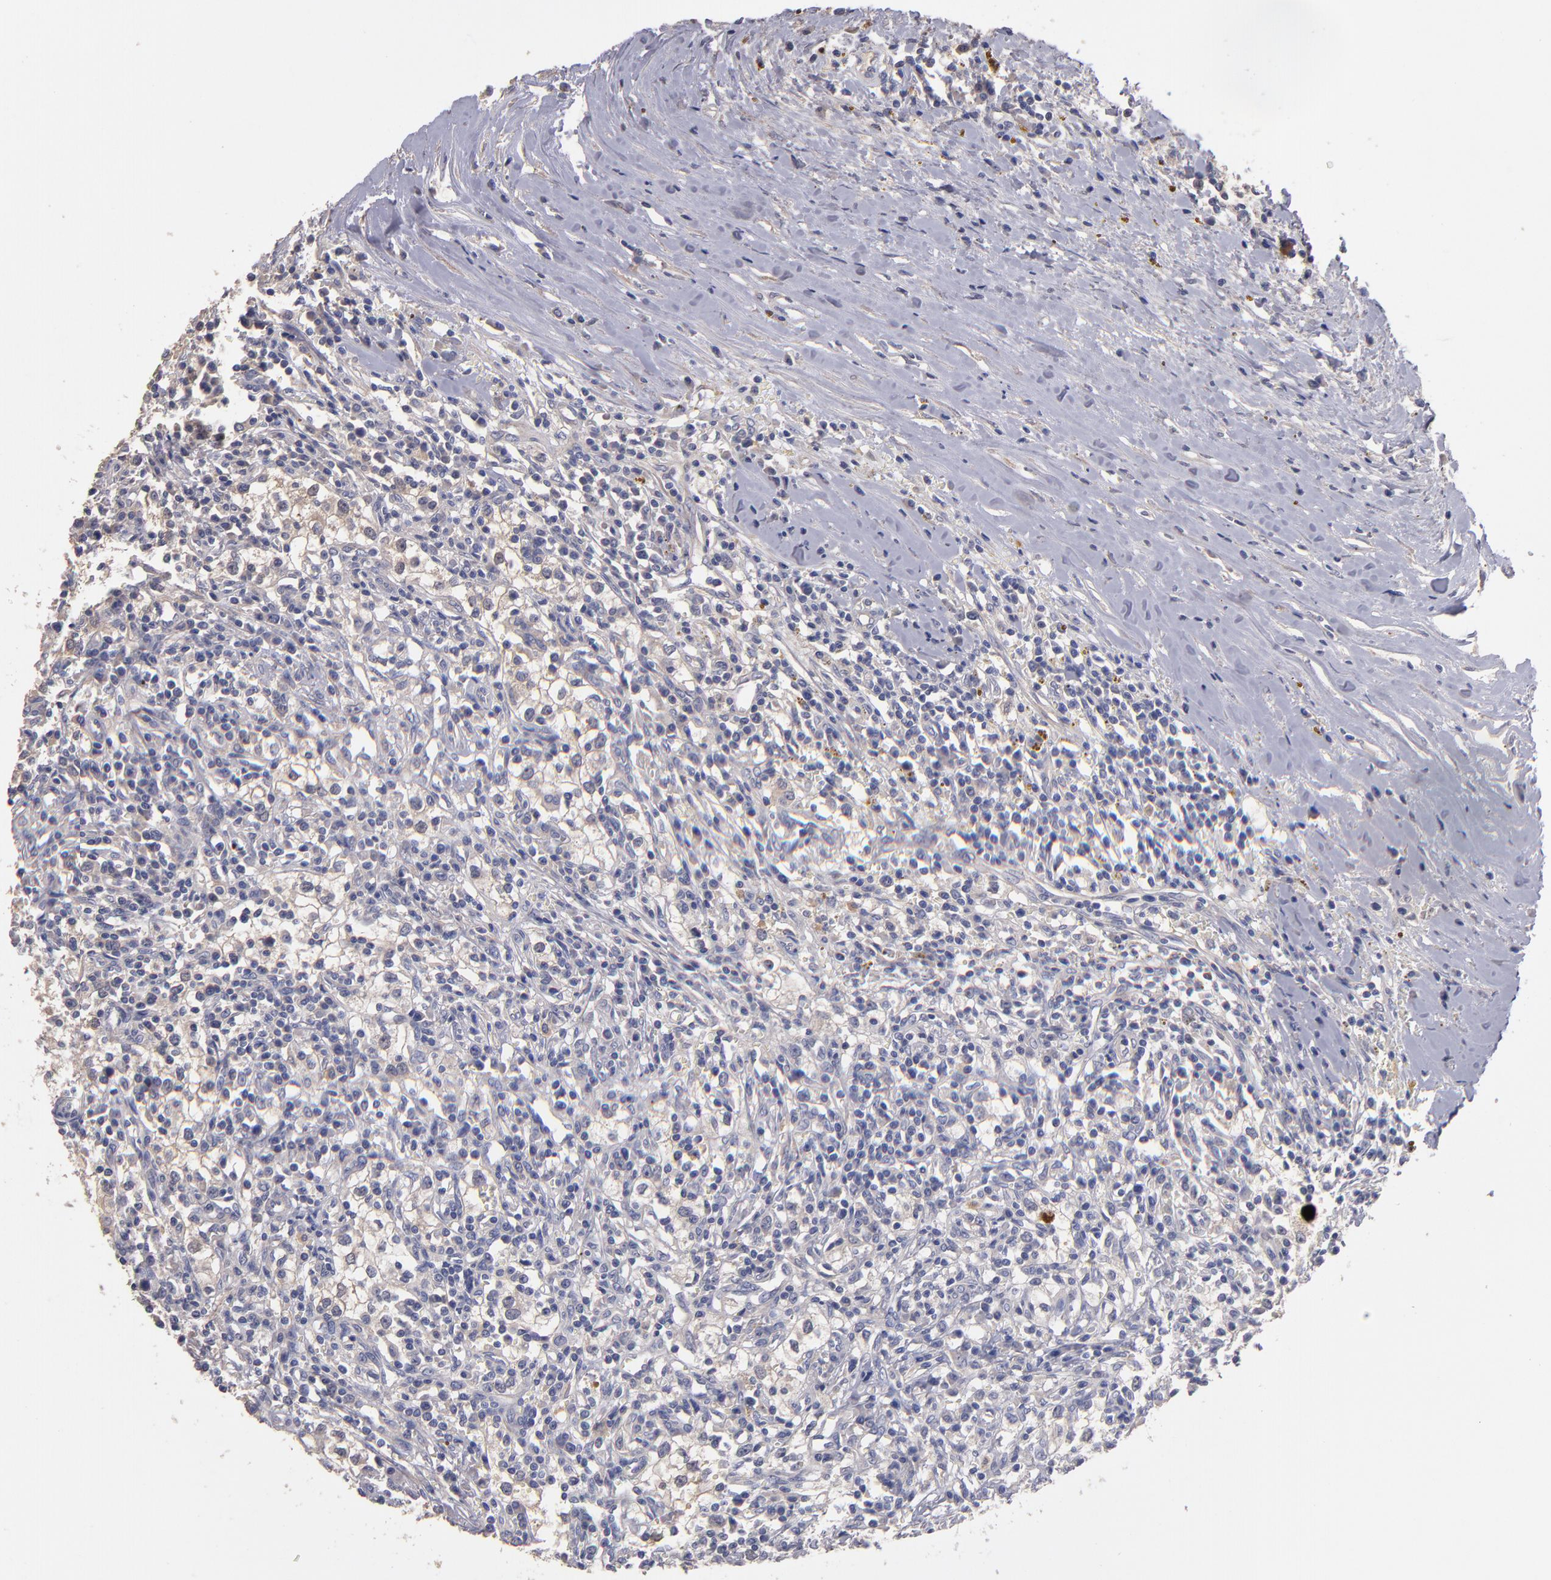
{"staining": {"intensity": "weak", "quantity": "<25%", "location": "cytoplasmic/membranous"}, "tissue": "renal cancer", "cell_type": "Tumor cells", "image_type": "cancer", "snomed": [{"axis": "morphology", "description": "Adenocarcinoma, NOS"}, {"axis": "topography", "description": "Kidney"}], "caption": "A histopathology image of human renal cancer (adenocarcinoma) is negative for staining in tumor cells.", "gene": "MAGEE1", "patient": {"sex": "male", "age": 82}}